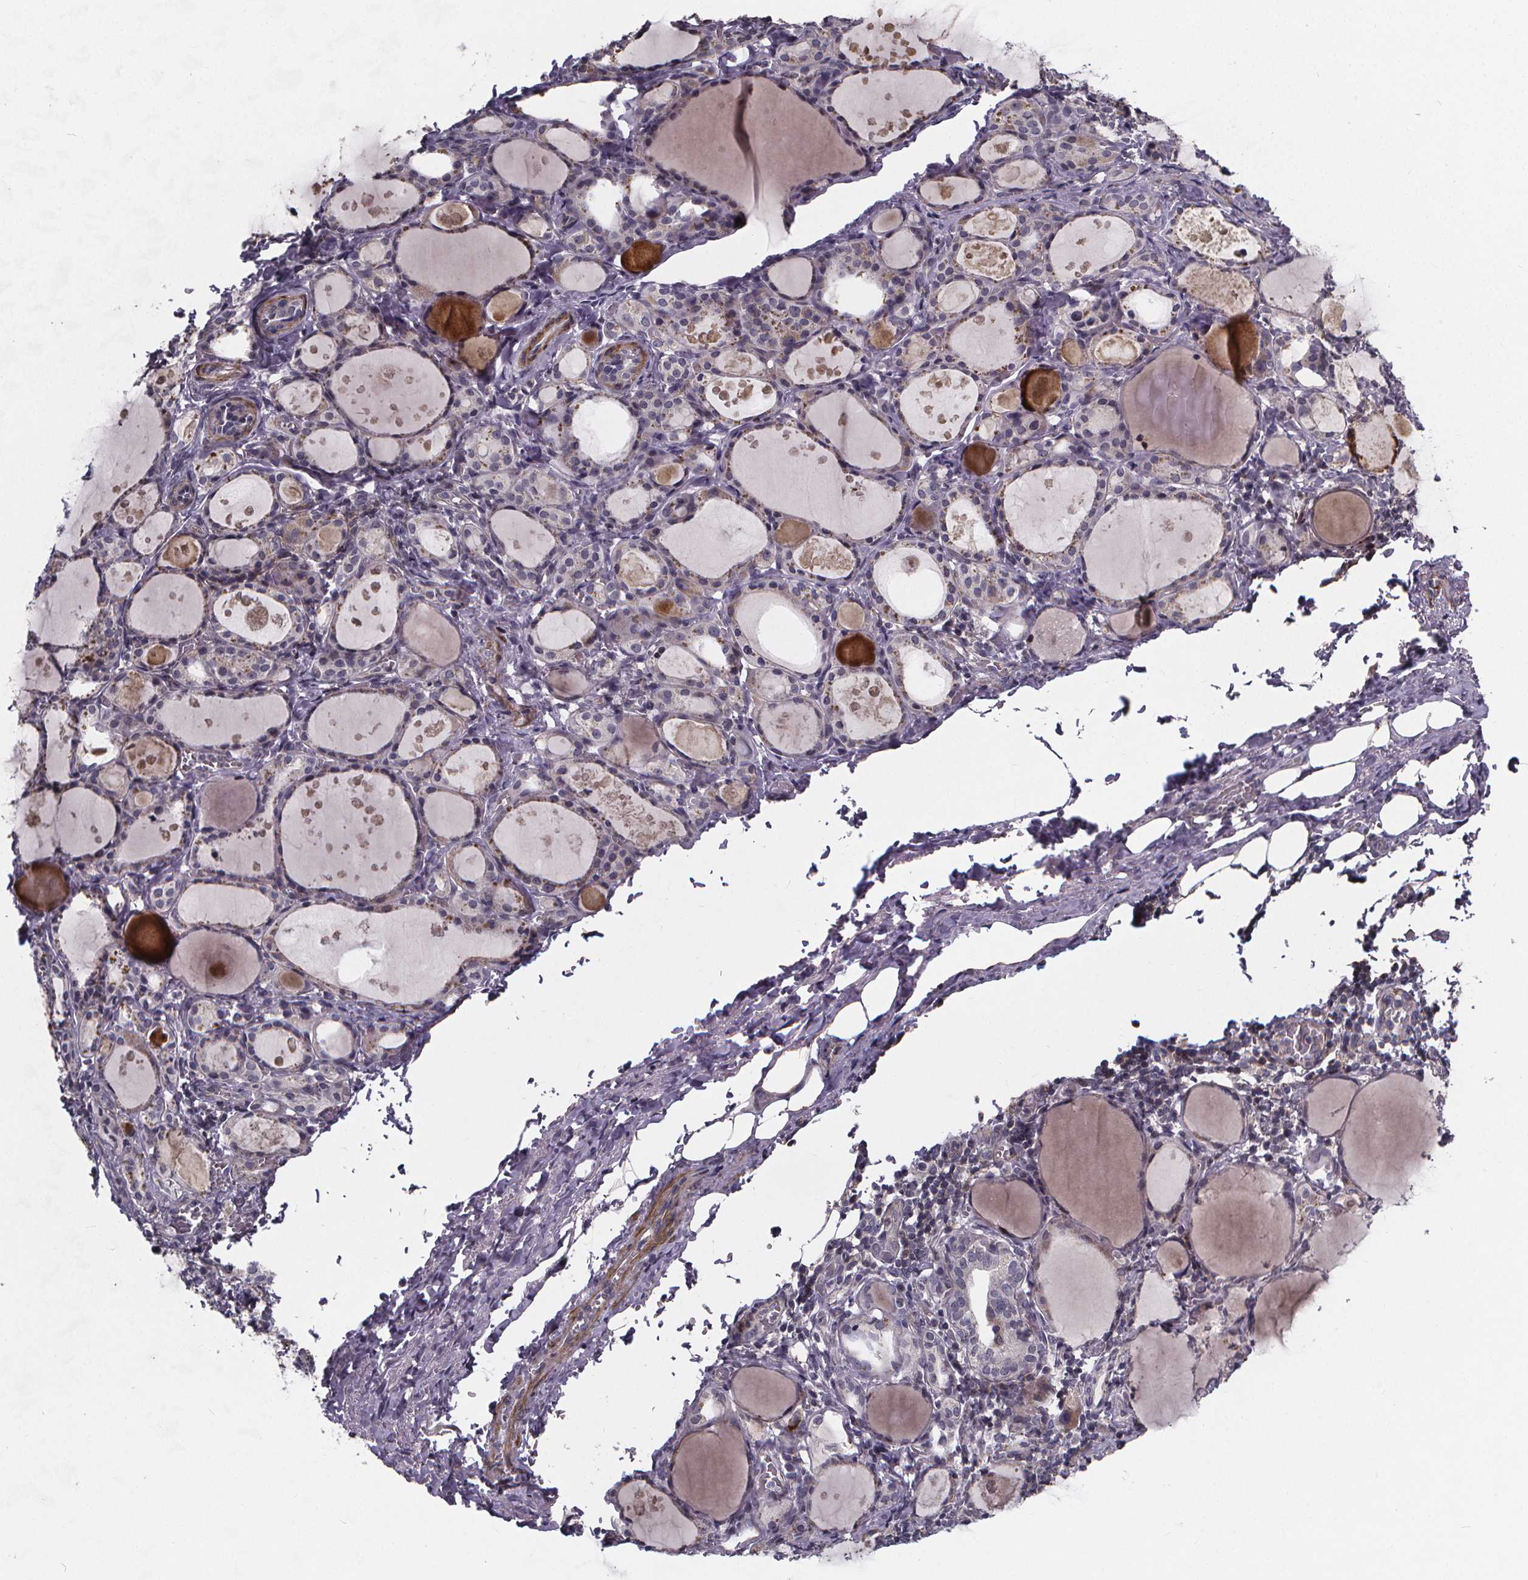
{"staining": {"intensity": "negative", "quantity": "none", "location": "none"}, "tissue": "thyroid gland", "cell_type": "Glandular cells", "image_type": "normal", "snomed": [{"axis": "morphology", "description": "Normal tissue, NOS"}, {"axis": "topography", "description": "Thyroid gland"}], "caption": "Protein analysis of benign thyroid gland displays no significant staining in glandular cells. Brightfield microscopy of immunohistochemistry stained with DAB (brown) and hematoxylin (blue), captured at high magnification.", "gene": "FBXW2", "patient": {"sex": "male", "age": 68}}